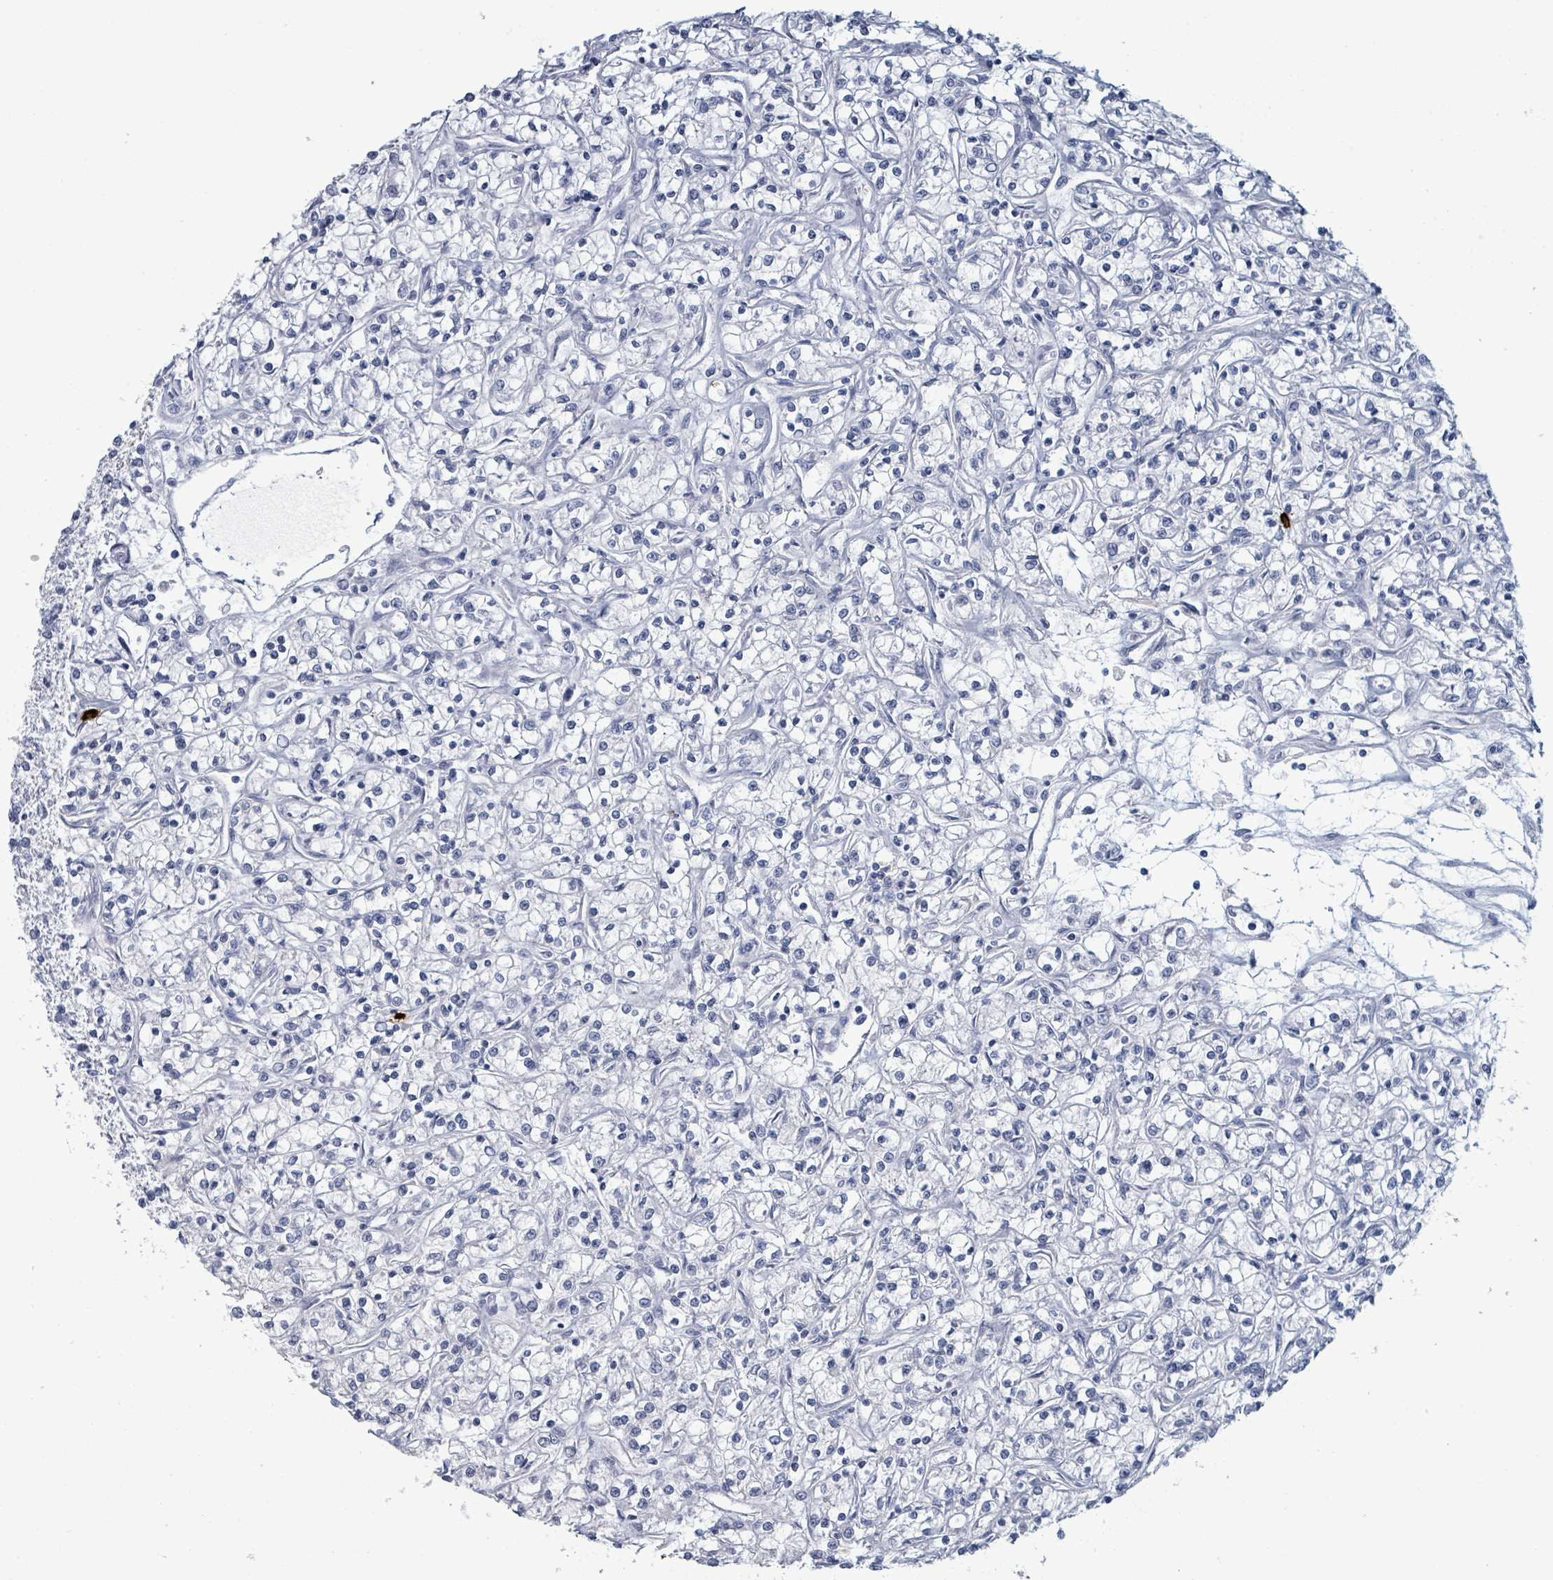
{"staining": {"intensity": "negative", "quantity": "none", "location": "none"}, "tissue": "renal cancer", "cell_type": "Tumor cells", "image_type": "cancer", "snomed": [{"axis": "morphology", "description": "Adenocarcinoma, NOS"}, {"axis": "topography", "description": "Kidney"}], "caption": "An IHC histopathology image of renal cancer (adenocarcinoma) is shown. There is no staining in tumor cells of renal cancer (adenocarcinoma). Nuclei are stained in blue.", "gene": "VPS13D", "patient": {"sex": "female", "age": 59}}